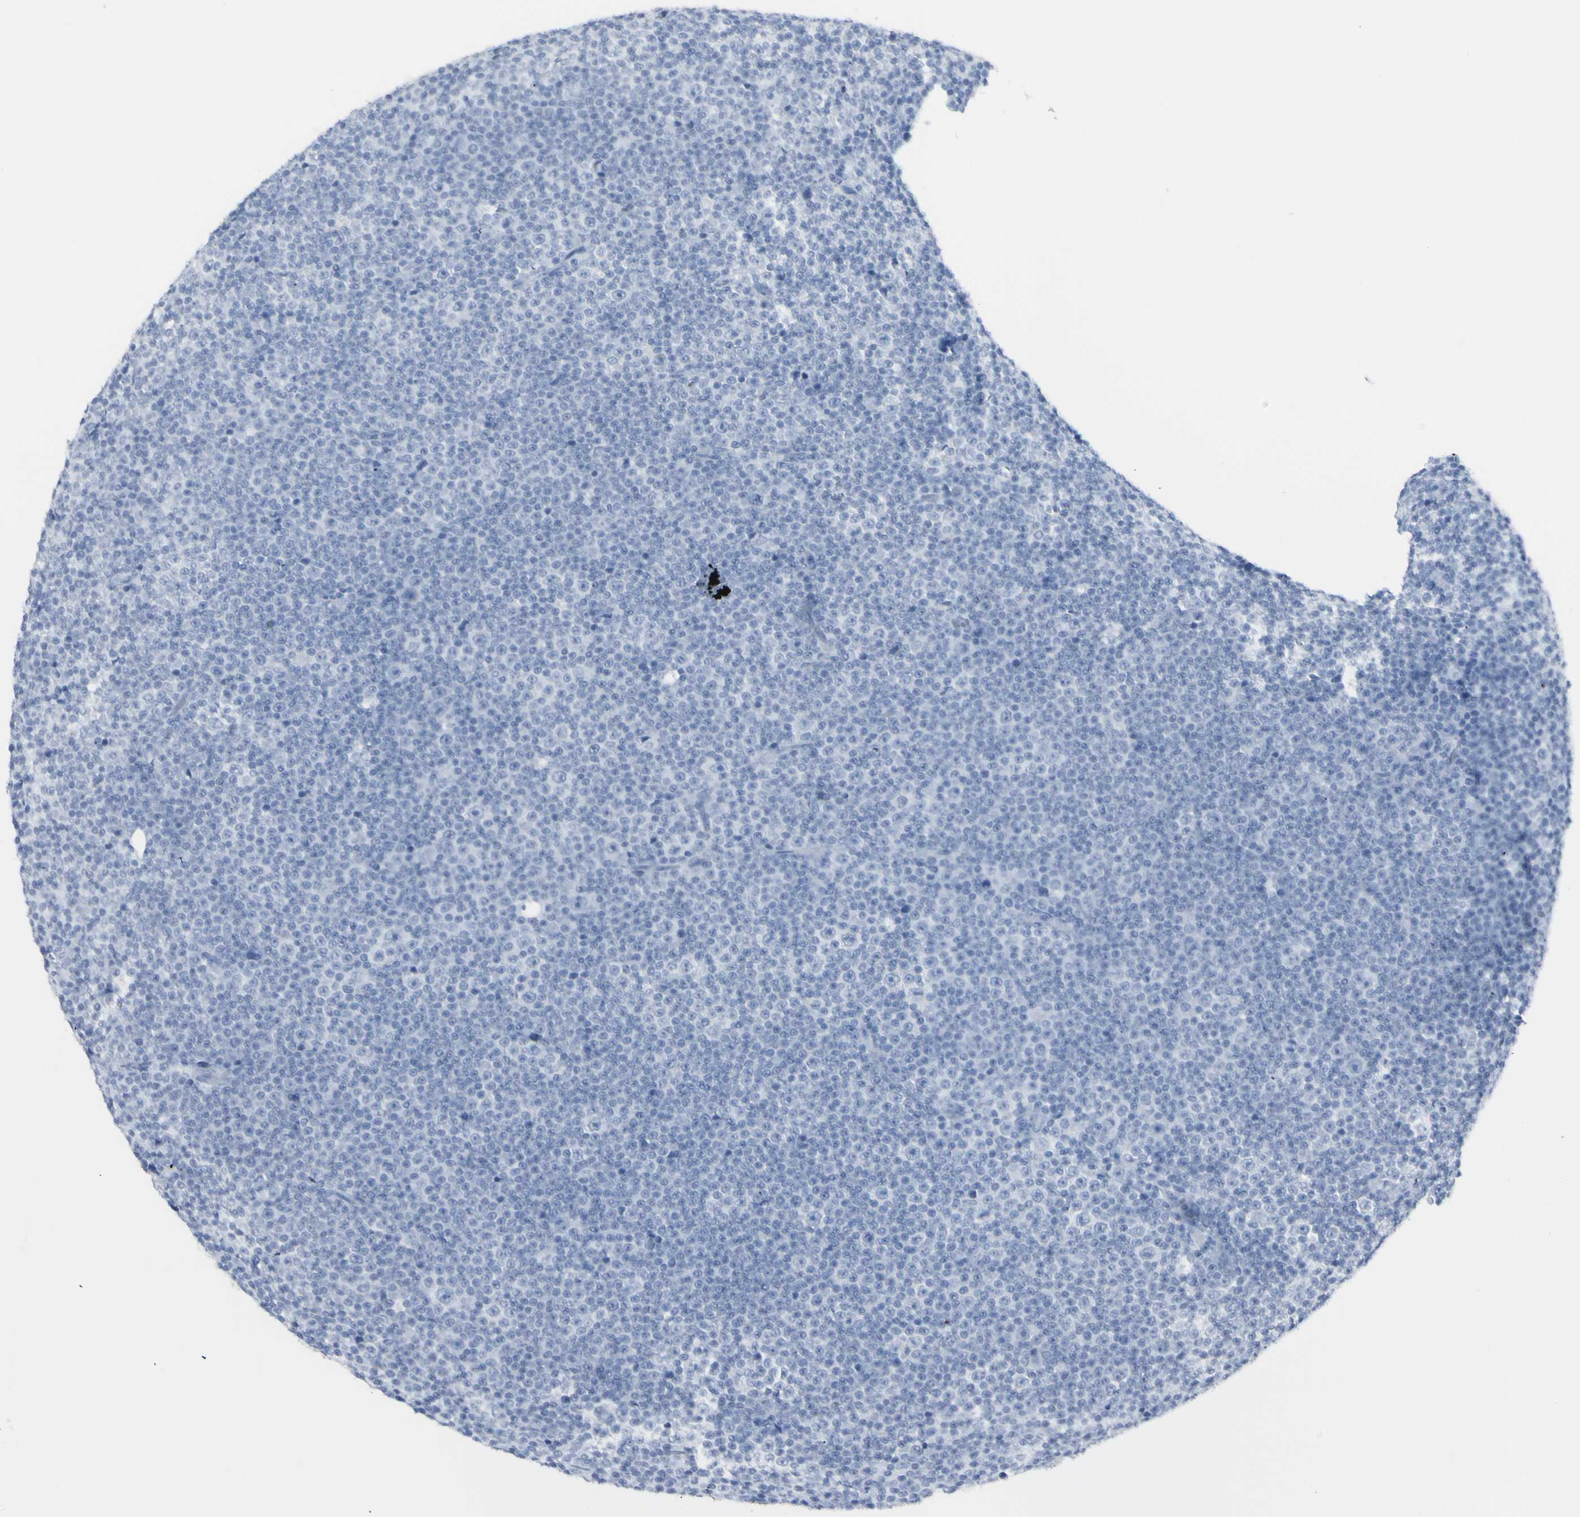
{"staining": {"intensity": "negative", "quantity": "none", "location": "none"}, "tissue": "lymphoma", "cell_type": "Tumor cells", "image_type": "cancer", "snomed": [{"axis": "morphology", "description": "Malignant lymphoma, non-Hodgkin's type, Low grade"}, {"axis": "topography", "description": "Lymph node"}], "caption": "DAB (3,3'-diaminobenzidine) immunohistochemical staining of human malignant lymphoma, non-Hodgkin's type (low-grade) shows no significant staining in tumor cells.", "gene": "ENSG00000198211", "patient": {"sex": "female", "age": 67}}